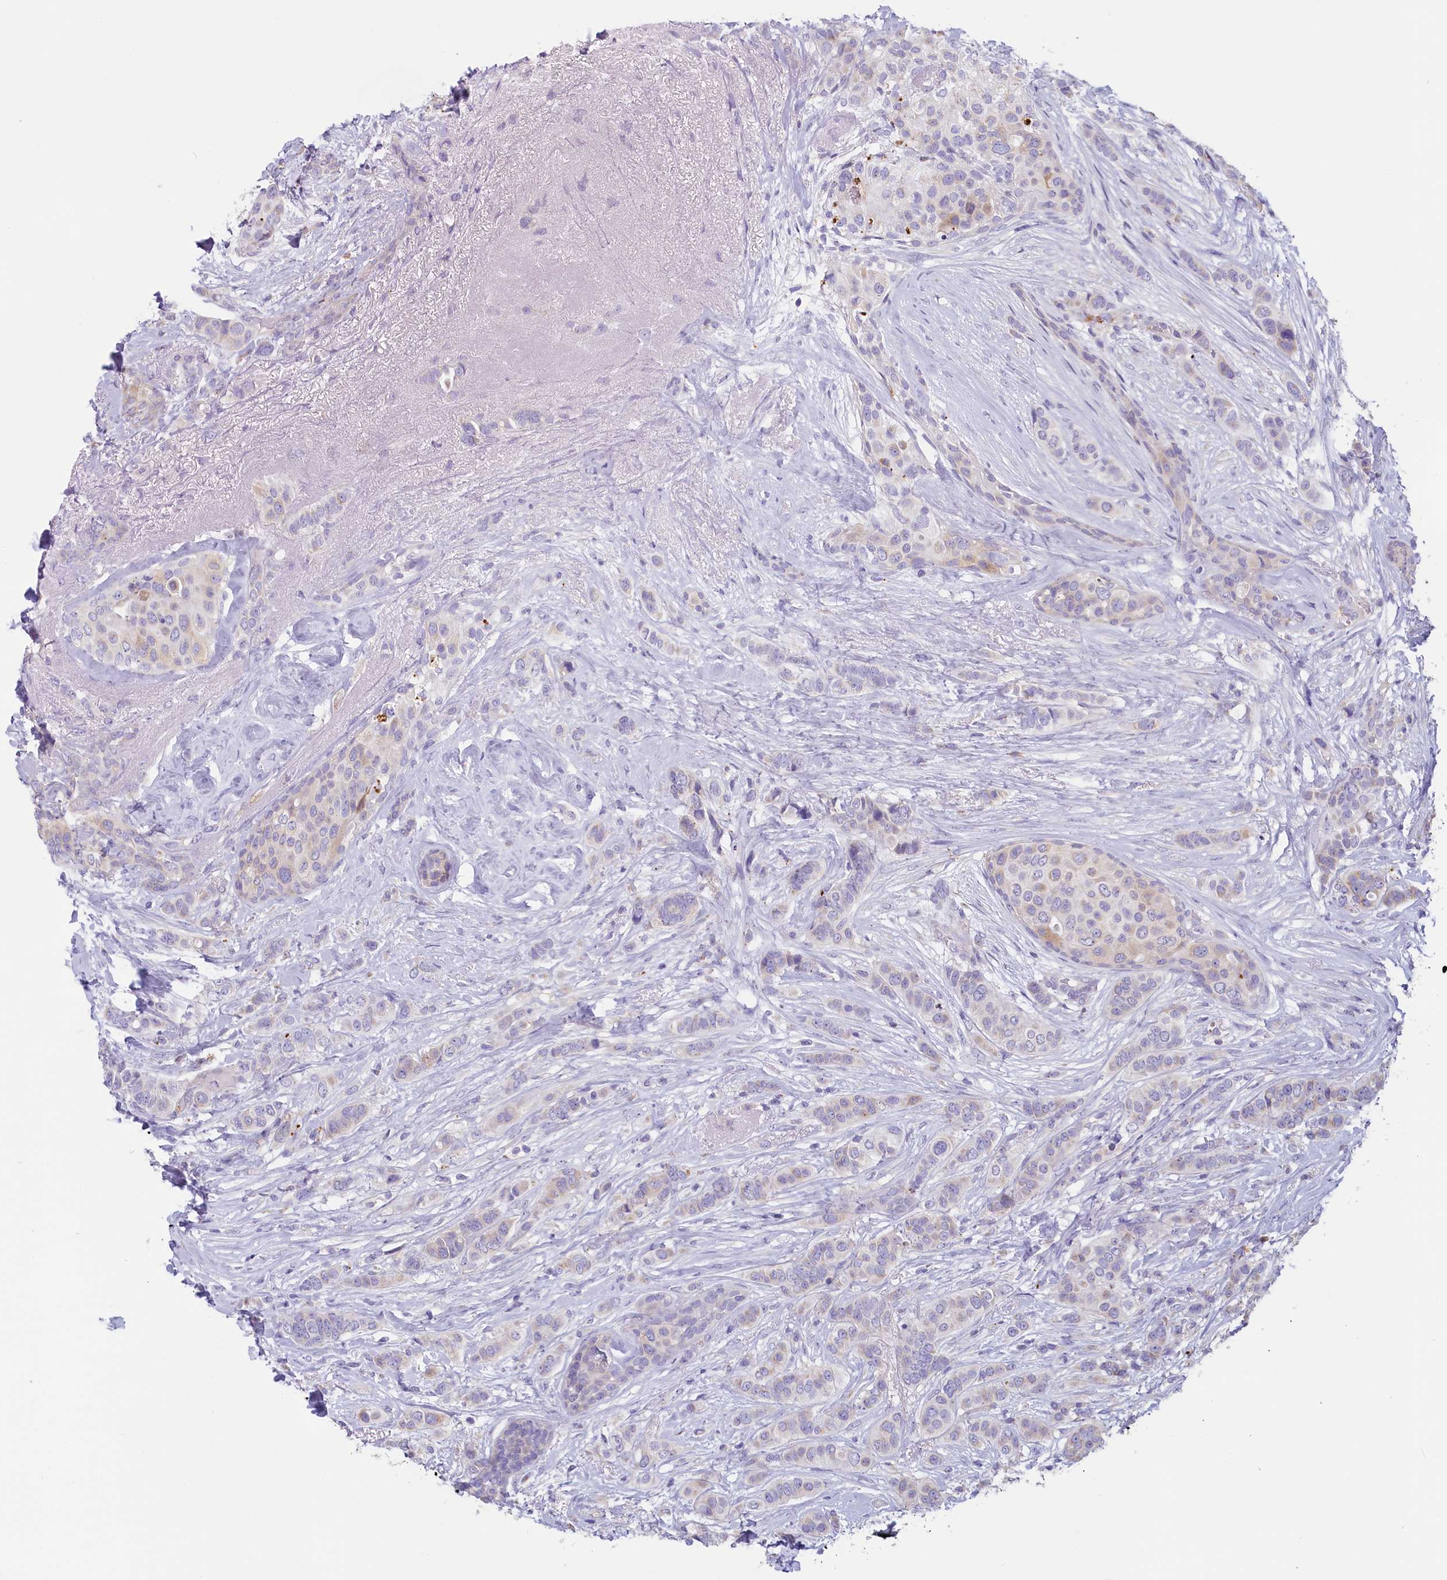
{"staining": {"intensity": "negative", "quantity": "none", "location": "none"}, "tissue": "breast cancer", "cell_type": "Tumor cells", "image_type": "cancer", "snomed": [{"axis": "morphology", "description": "Lobular carcinoma"}, {"axis": "topography", "description": "Breast"}], "caption": "Human lobular carcinoma (breast) stained for a protein using immunohistochemistry (IHC) shows no staining in tumor cells.", "gene": "LMOD3", "patient": {"sex": "female", "age": 51}}